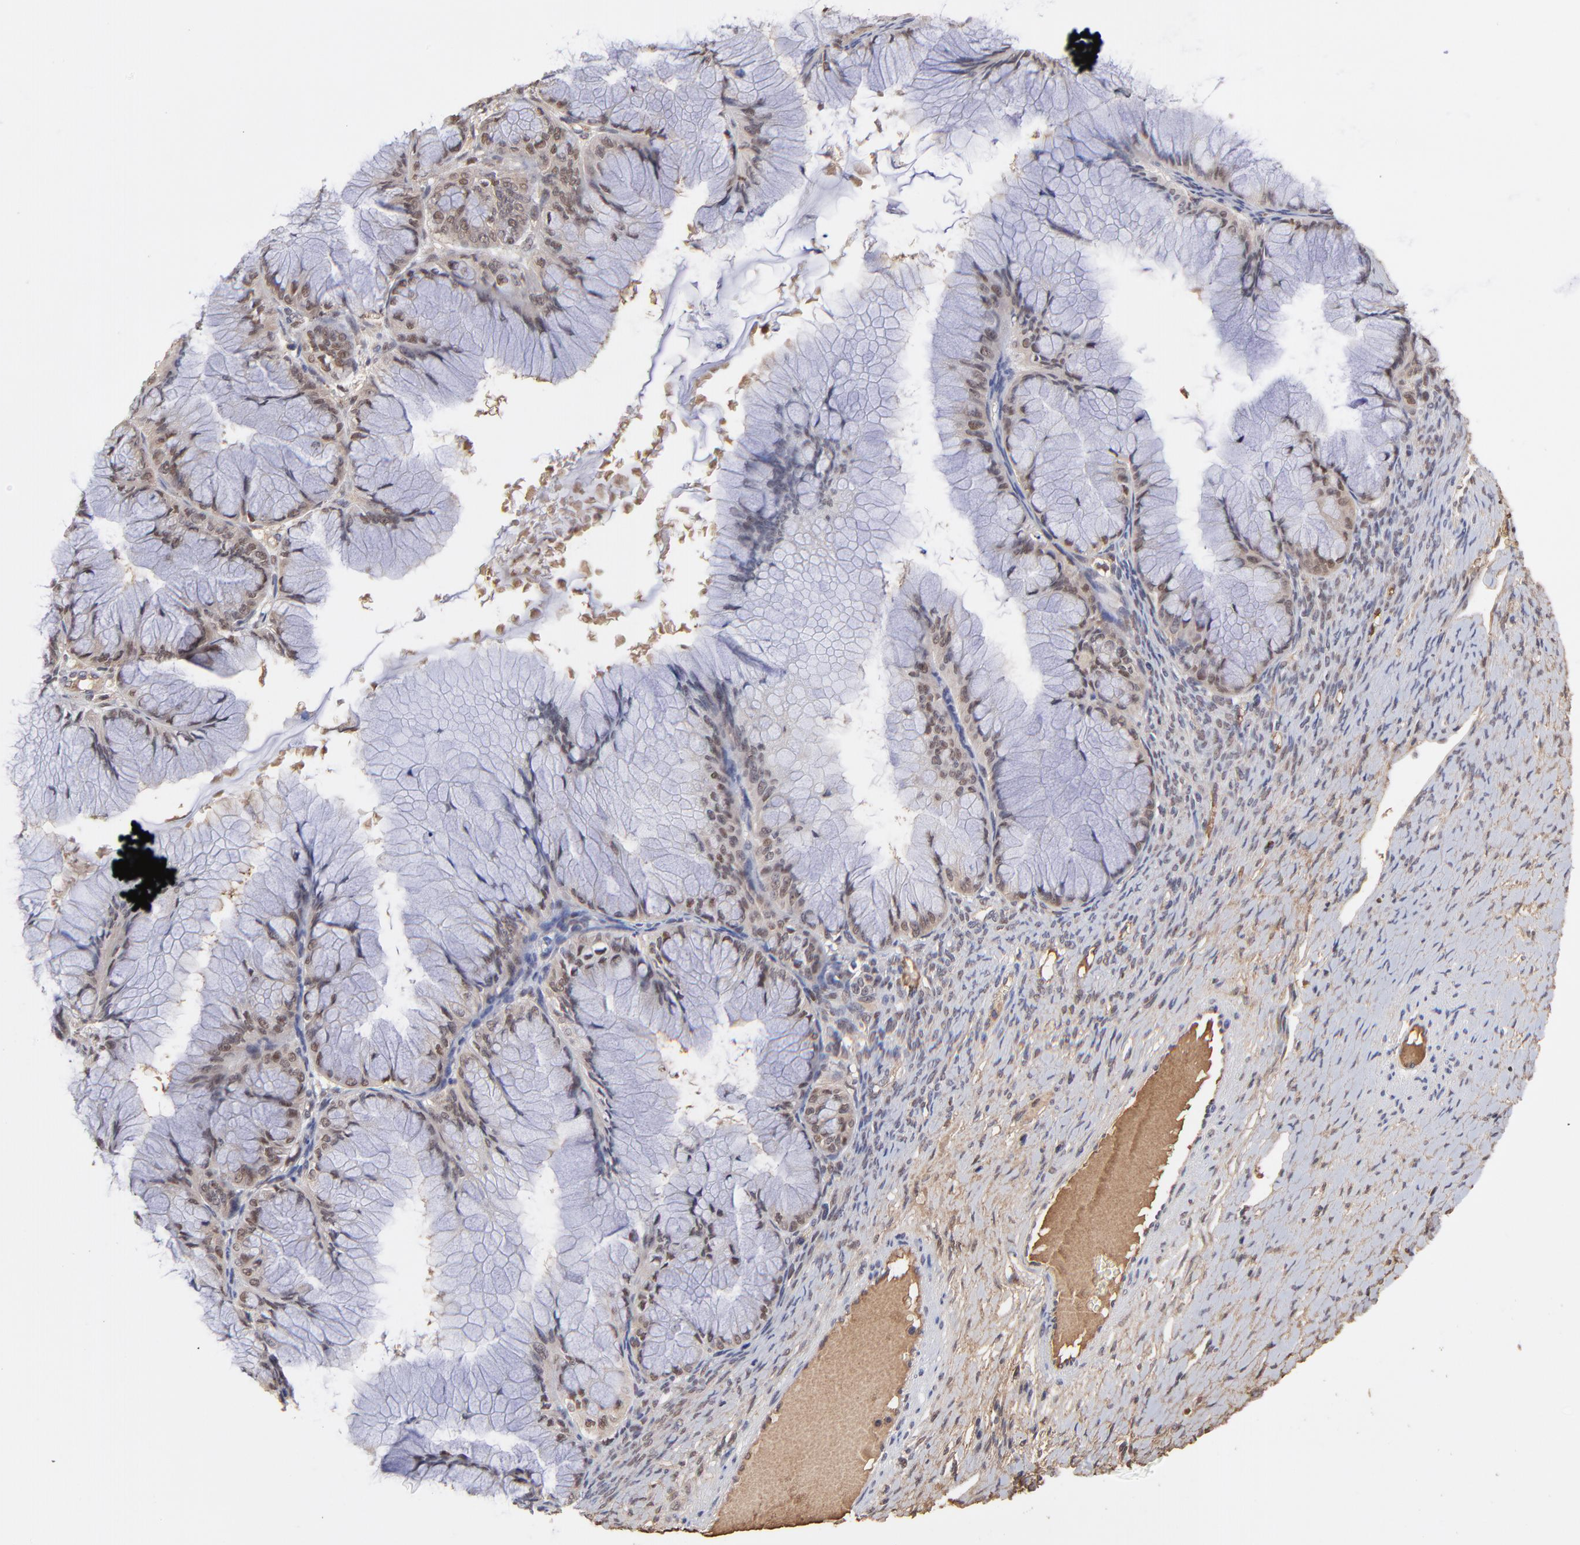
{"staining": {"intensity": "weak", "quantity": ">75%", "location": "nuclear"}, "tissue": "ovarian cancer", "cell_type": "Tumor cells", "image_type": "cancer", "snomed": [{"axis": "morphology", "description": "Cystadenocarcinoma, mucinous, NOS"}, {"axis": "topography", "description": "Ovary"}], "caption": "Immunohistochemistry staining of mucinous cystadenocarcinoma (ovarian), which exhibits low levels of weak nuclear expression in about >75% of tumor cells indicating weak nuclear protein staining. The staining was performed using DAB (brown) for protein detection and nuclei were counterstained in hematoxylin (blue).", "gene": "PSMD14", "patient": {"sex": "female", "age": 63}}